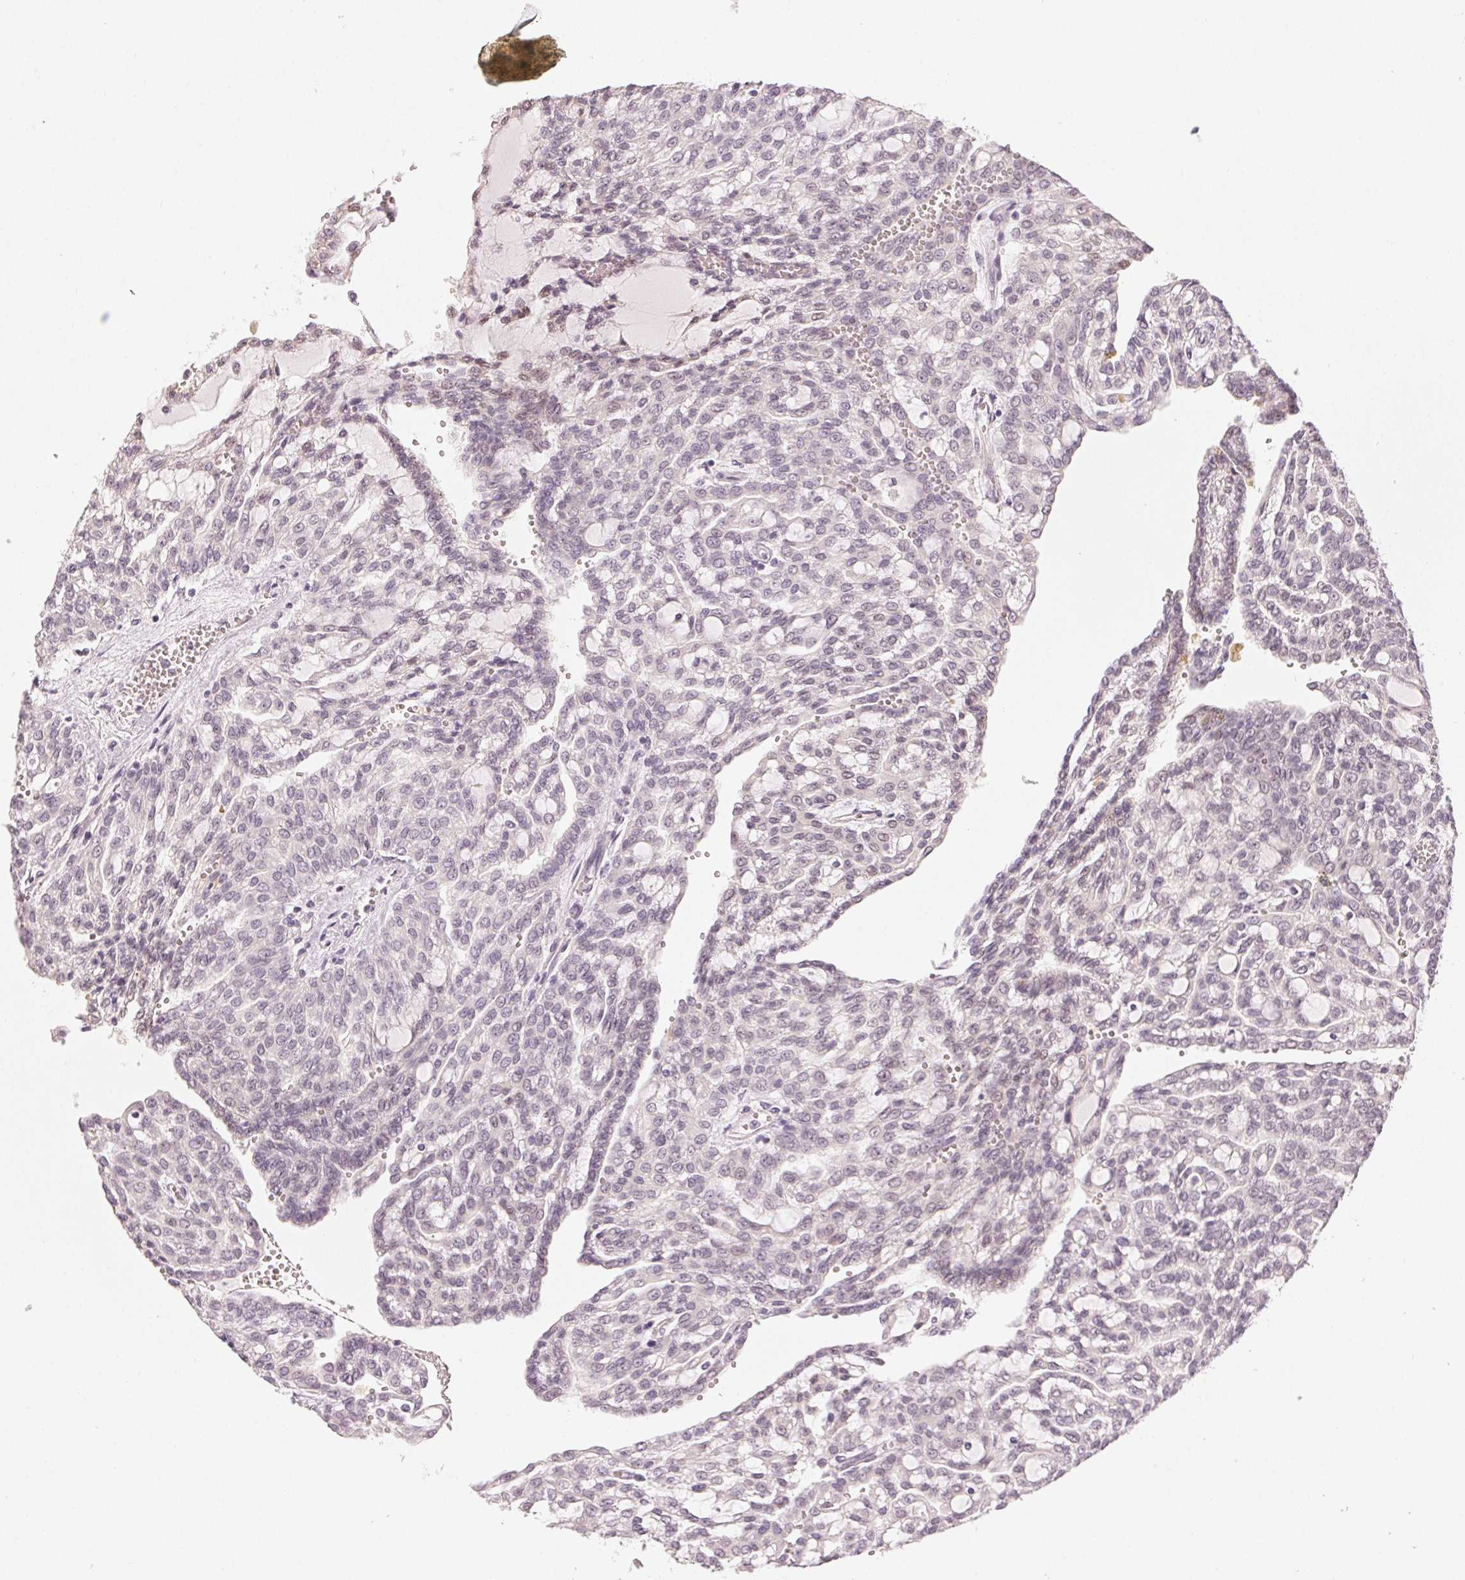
{"staining": {"intensity": "negative", "quantity": "none", "location": "none"}, "tissue": "renal cancer", "cell_type": "Tumor cells", "image_type": "cancer", "snomed": [{"axis": "morphology", "description": "Adenocarcinoma, NOS"}, {"axis": "topography", "description": "Kidney"}], "caption": "Immunohistochemistry image of human adenocarcinoma (renal) stained for a protein (brown), which exhibits no expression in tumor cells.", "gene": "MAP1LC3A", "patient": {"sex": "male", "age": 63}}